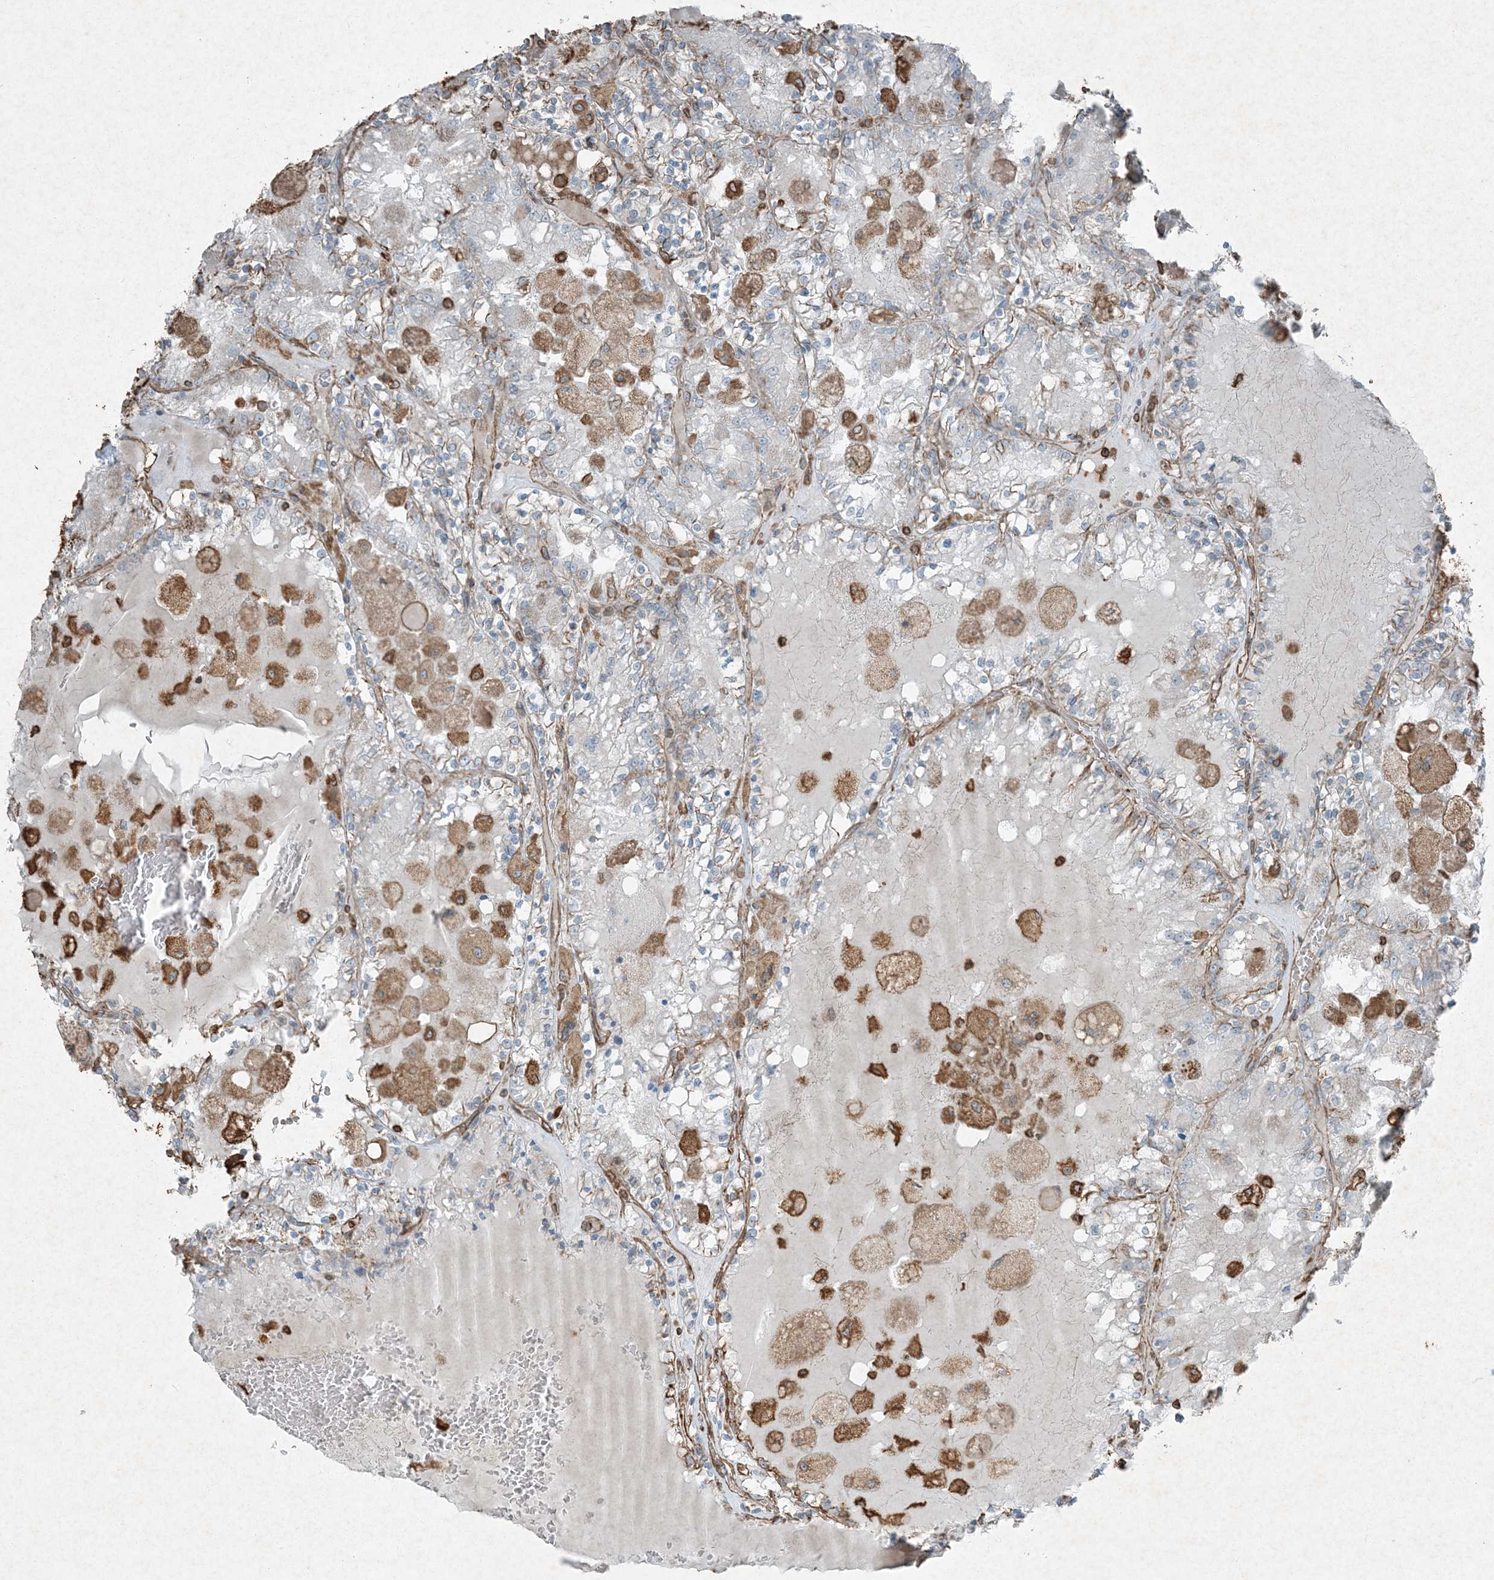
{"staining": {"intensity": "negative", "quantity": "none", "location": "none"}, "tissue": "renal cancer", "cell_type": "Tumor cells", "image_type": "cancer", "snomed": [{"axis": "morphology", "description": "Adenocarcinoma, NOS"}, {"axis": "topography", "description": "Kidney"}], "caption": "Immunohistochemical staining of renal cancer (adenocarcinoma) reveals no significant staining in tumor cells.", "gene": "RYK", "patient": {"sex": "female", "age": 56}}